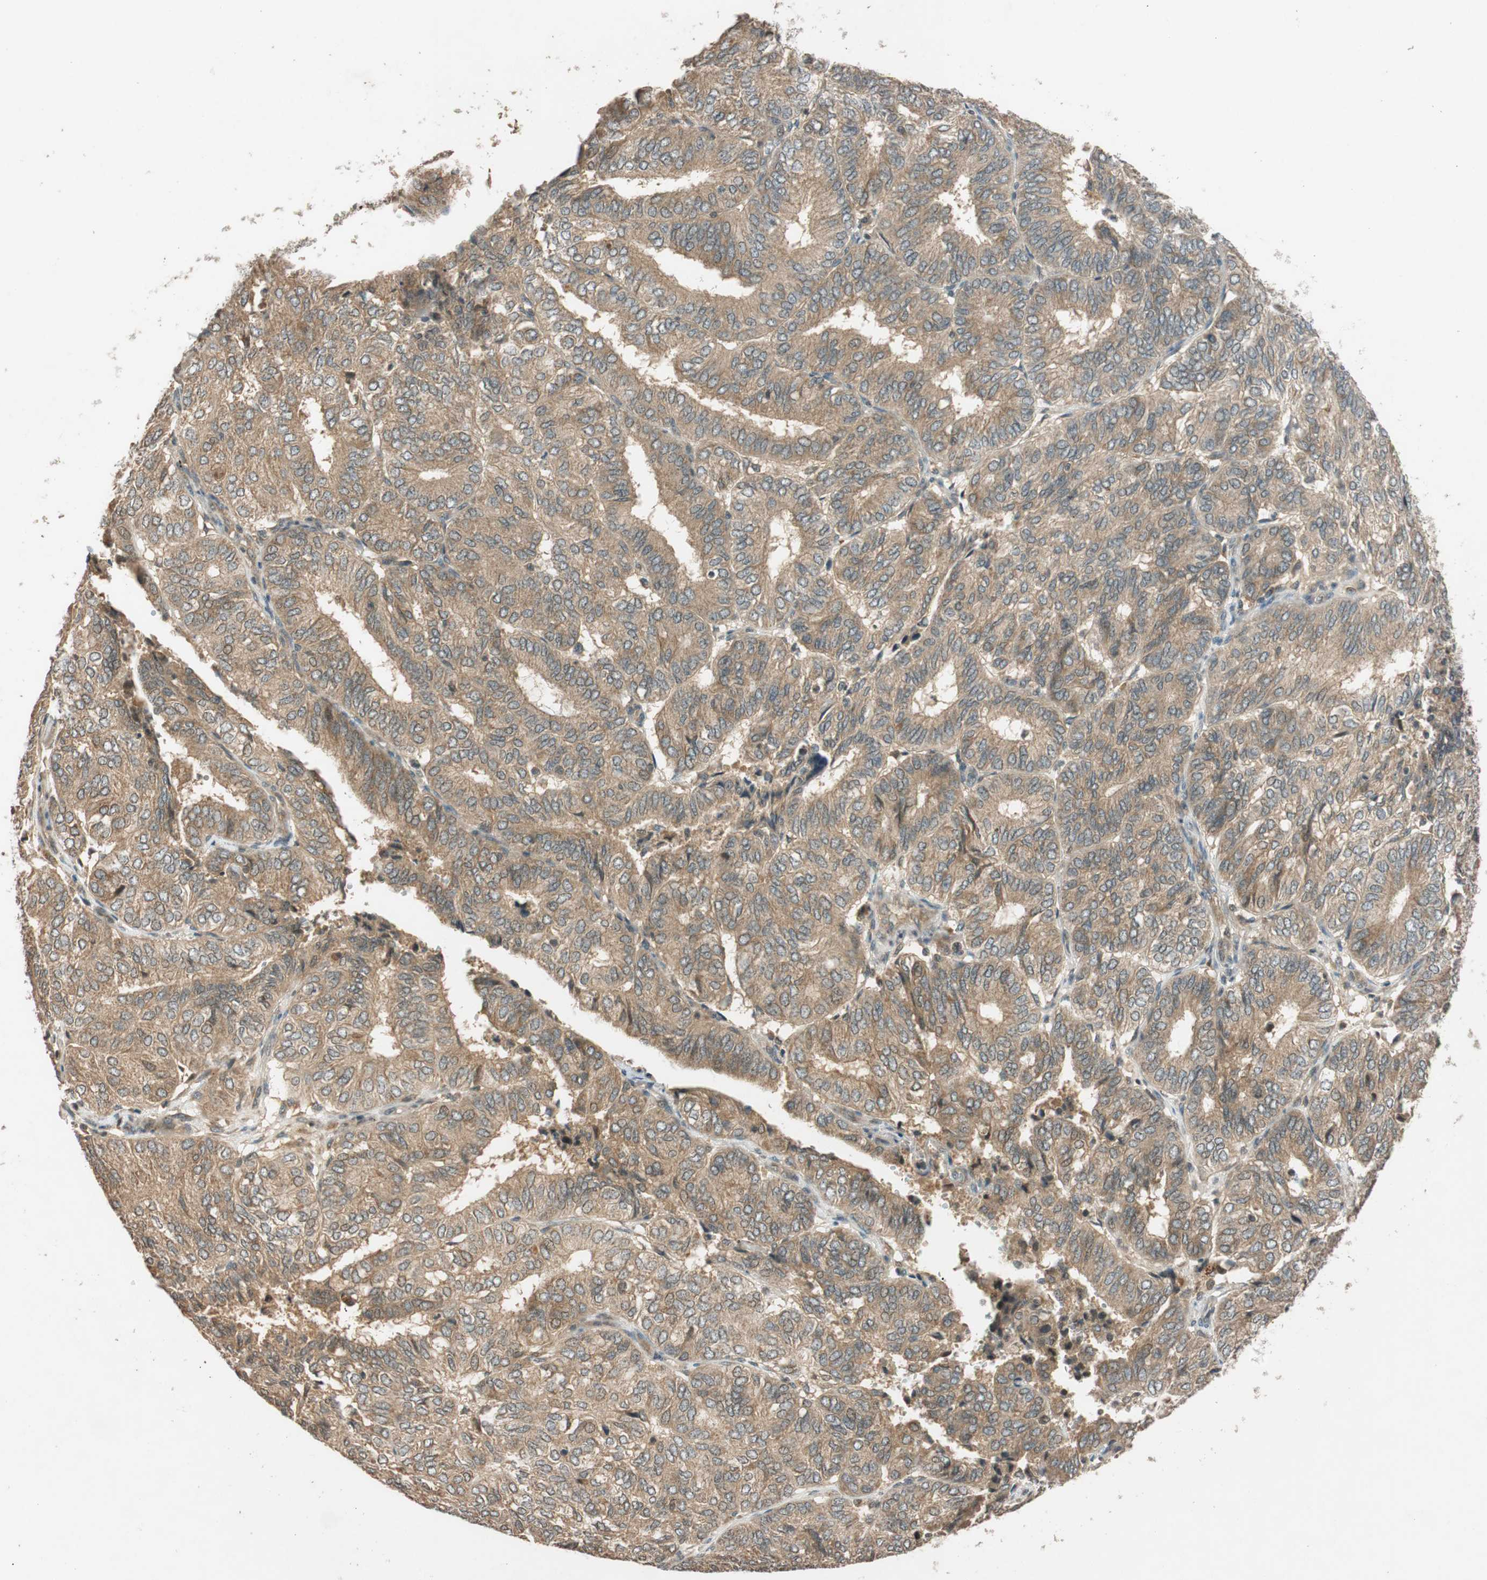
{"staining": {"intensity": "moderate", "quantity": ">75%", "location": "cytoplasmic/membranous"}, "tissue": "endometrial cancer", "cell_type": "Tumor cells", "image_type": "cancer", "snomed": [{"axis": "morphology", "description": "Adenocarcinoma, NOS"}, {"axis": "topography", "description": "Uterus"}], "caption": "High-magnification brightfield microscopy of endometrial cancer stained with DAB (brown) and counterstained with hematoxylin (blue). tumor cells exhibit moderate cytoplasmic/membranous positivity is identified in approximately>75% of cells.", "gene": "GLB1", "patient": {"sex": "female", "age": 60}}